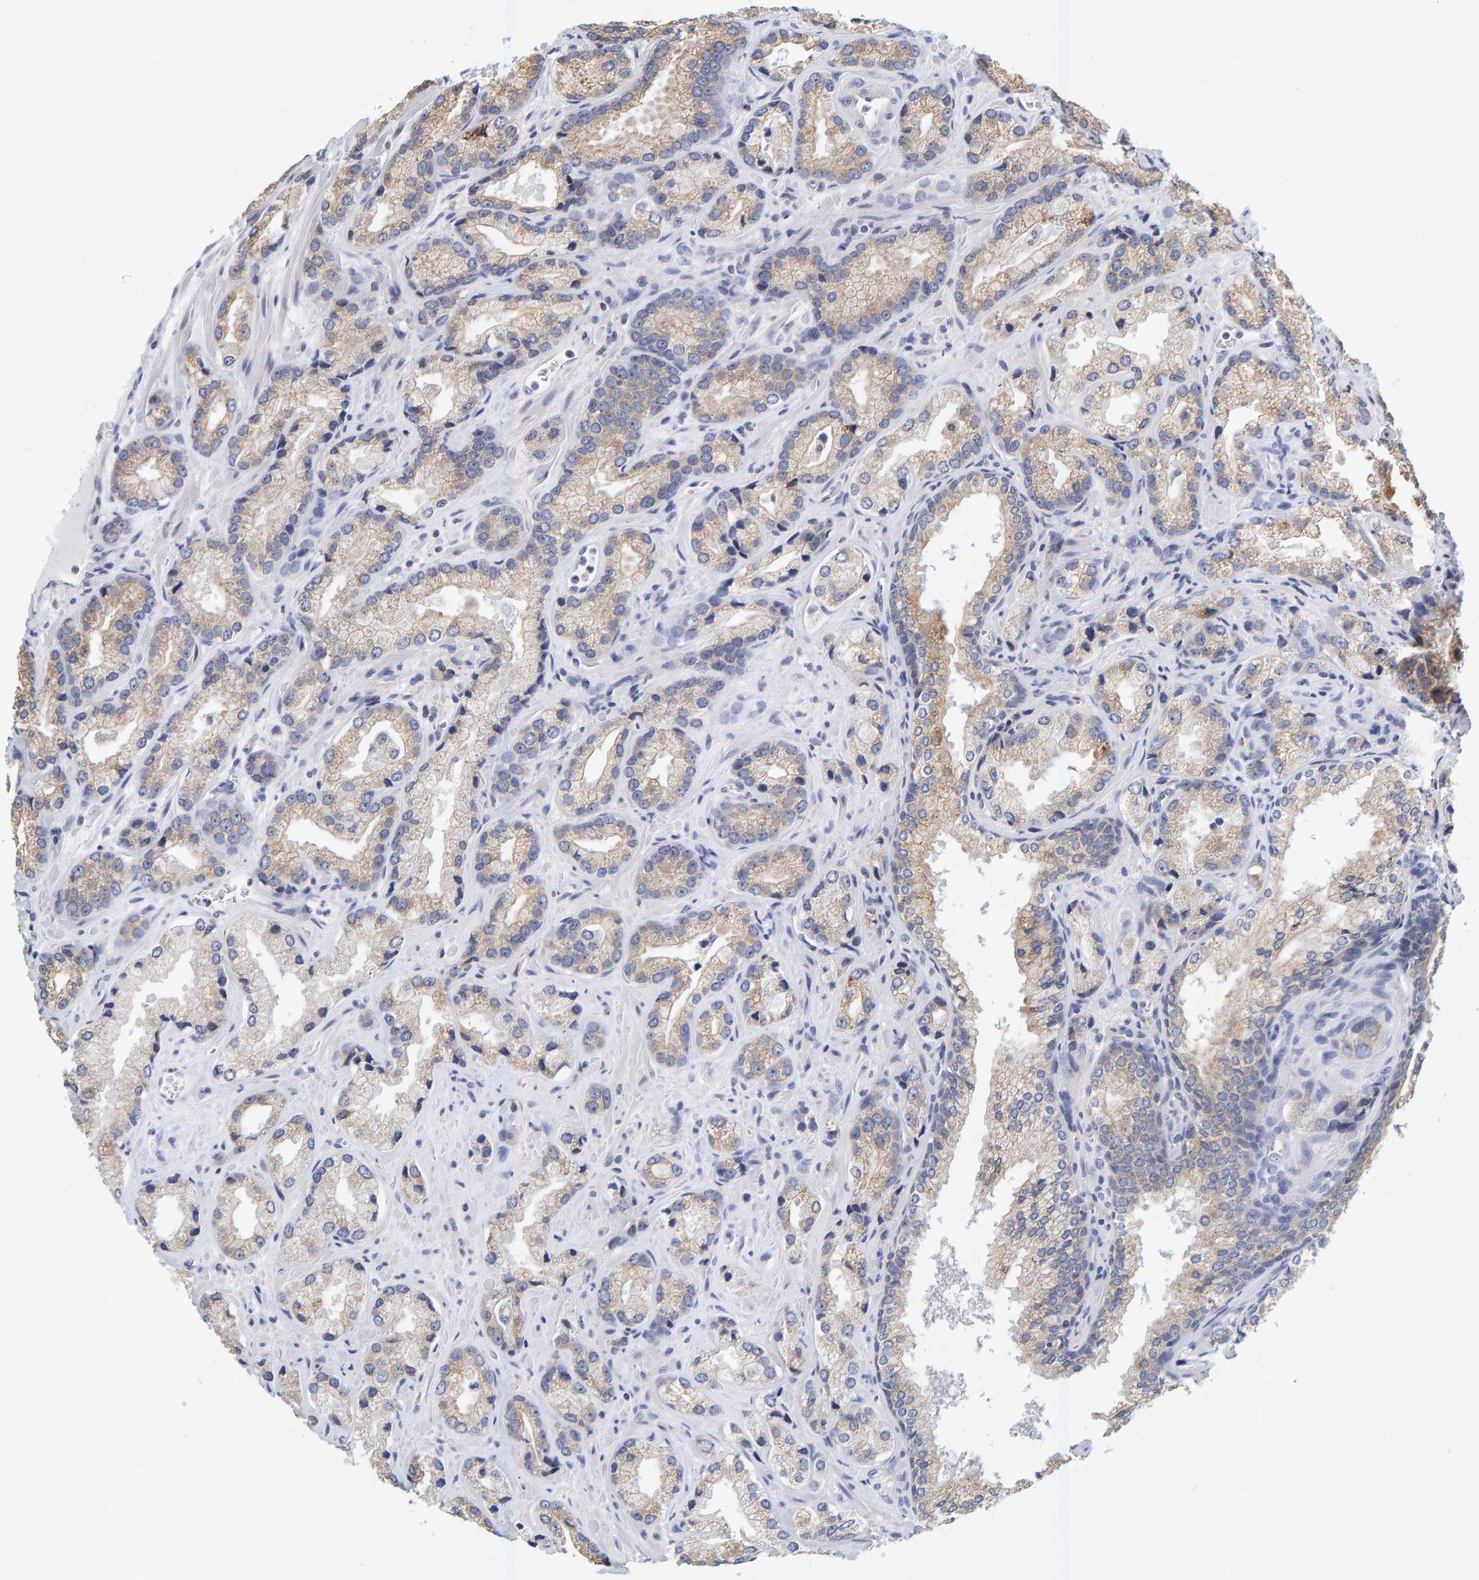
{"staining": {"intensity": "weak", "quantity": ">75%", "location": "cytoplasmic/membranous"}, "tissue": "prostate cancer", "cell_type": "Tumor cells", "image_type": "cancer", "snomed": [{"axis": "morphology", "description": "Adenocarcinoma, High grade"}, {"axis": "topography", "description": "Prostate"}], "caption": "Prostate cancer stained with a protein marker shows weak staining in tumor cells.", "gene": "SGPL1", "patient": {"sex": "male", "age": 63}}